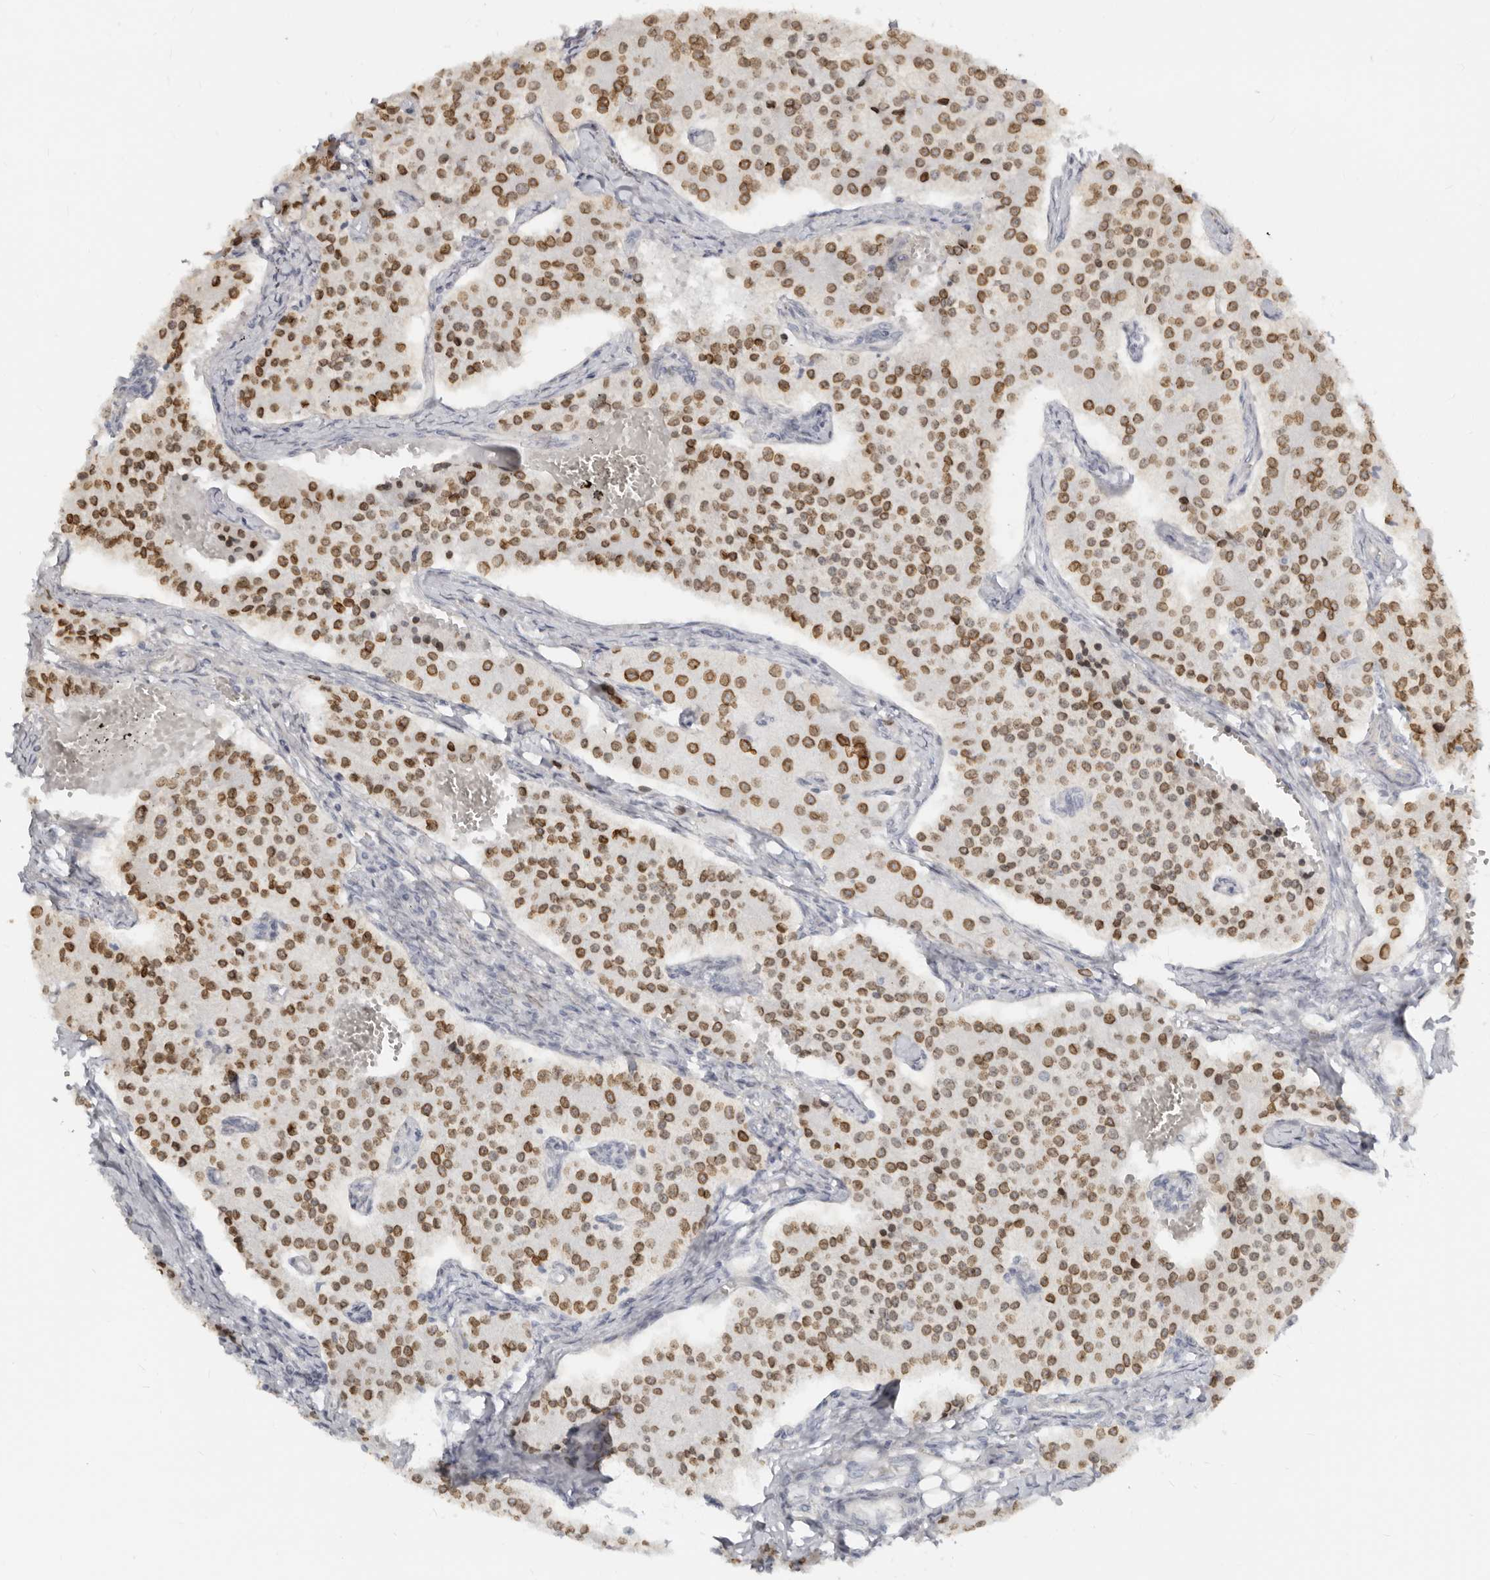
{"staining": {"intensity": "strong", "quantity": "25%-75%", "location": "cytoplasmic/membranous,nuclear"}, "tissue": "carcinoid", "cell_type": "Tumor cells", "image_type": "cancer", "snomed": [{"axis": "morphology", "description": "Carcinoid, malignant, NOS"}, {"axis": "topography", "description": "Colon"}], "caption": "DAB immunohistochemical staining of malignant carcinoid demonstrates strong cytoplasmic/membranous and nuclear protein expression in about 25%-75% of tumor cells.", "gene": "NUP153", "patient": {"sex": "female", "age": 52}}